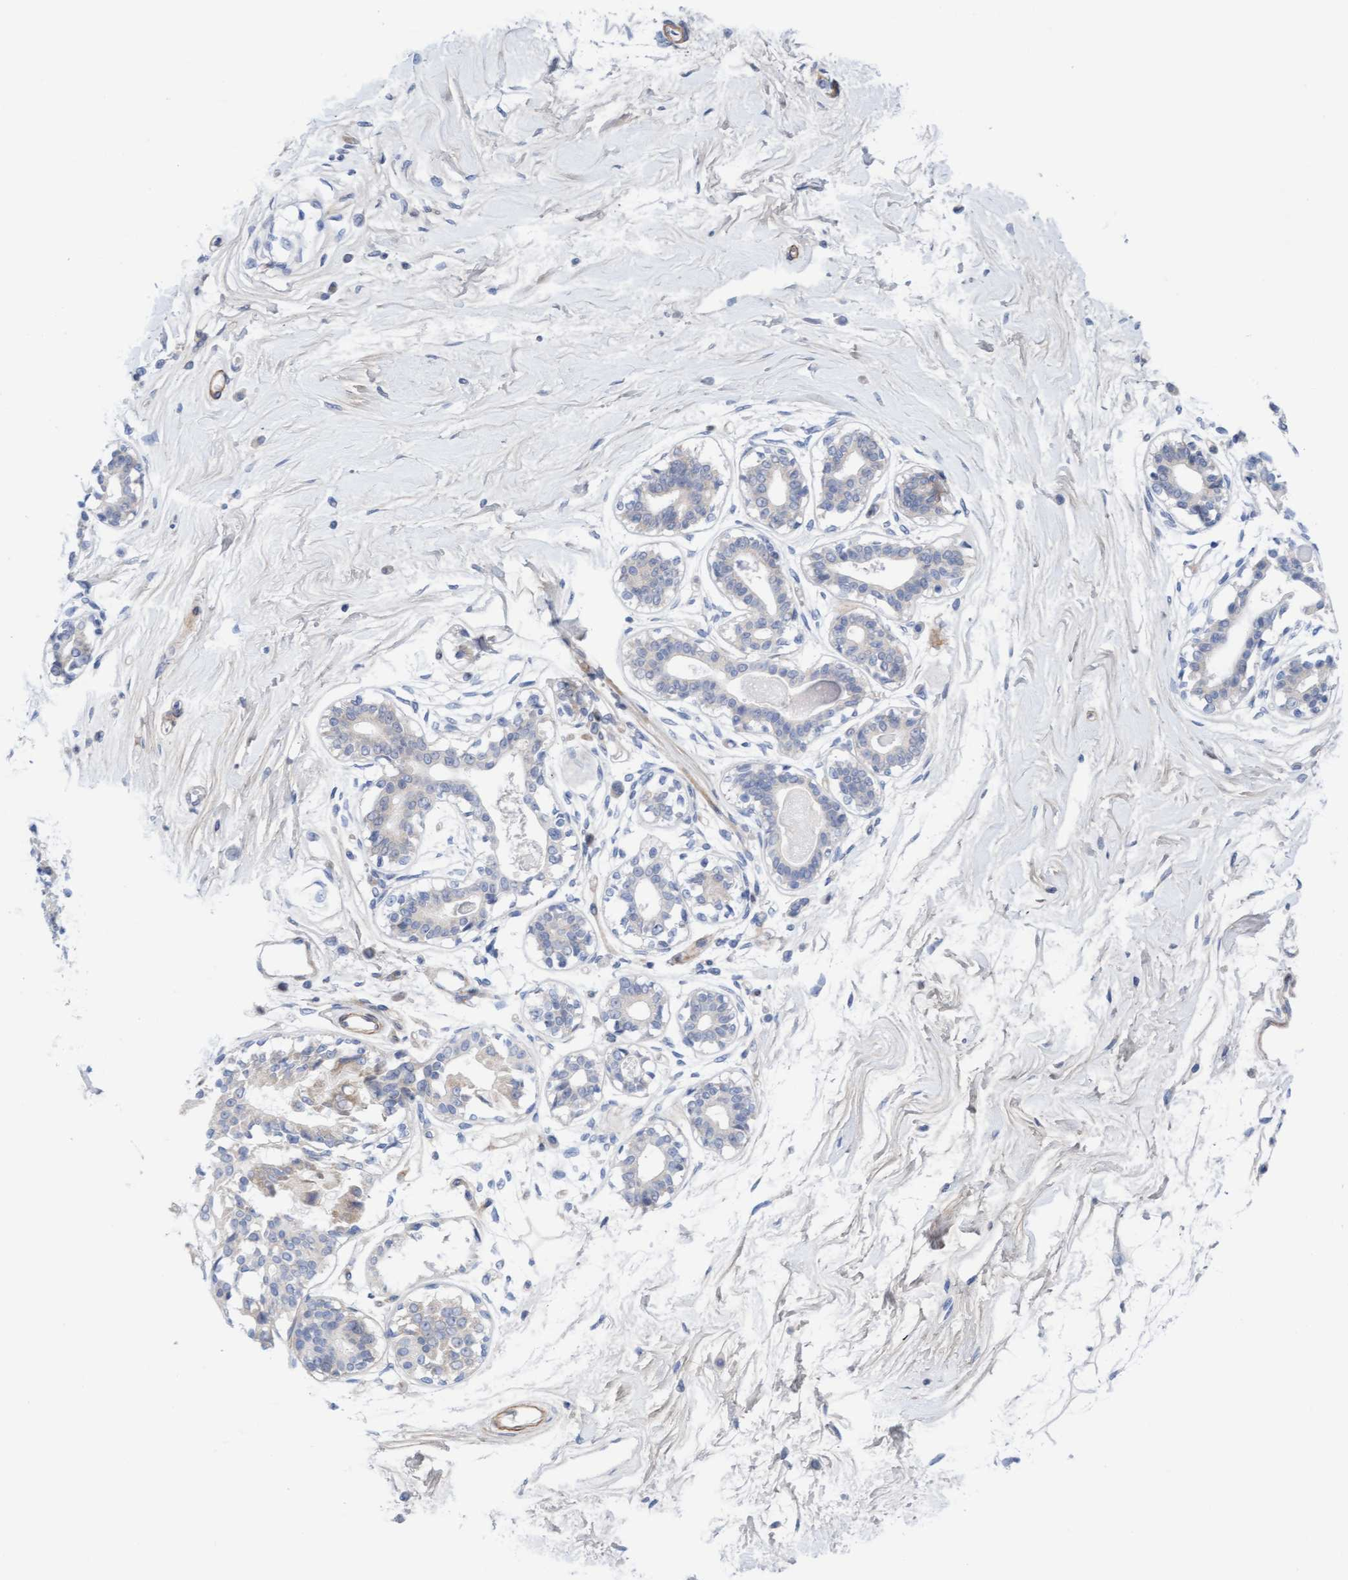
{"staining": {"intensity": "negative", "quantity": "none", "location": "none"}, "tissue": "breast", "cell_type": "Adipocytes", "image_type": "normal", "snomed": [{"axis": "morphology", "description": "Normal tissue, NOS"}, {"axis": "topography", "description": "Breast"}], "caption": "Immunohistochemistry image of normal breast stained for a protein (brown), which exhibits no expression in adipocytes.", "gene": "CDK5RAP3", "patient": {"sex": "female", "age": 45}}